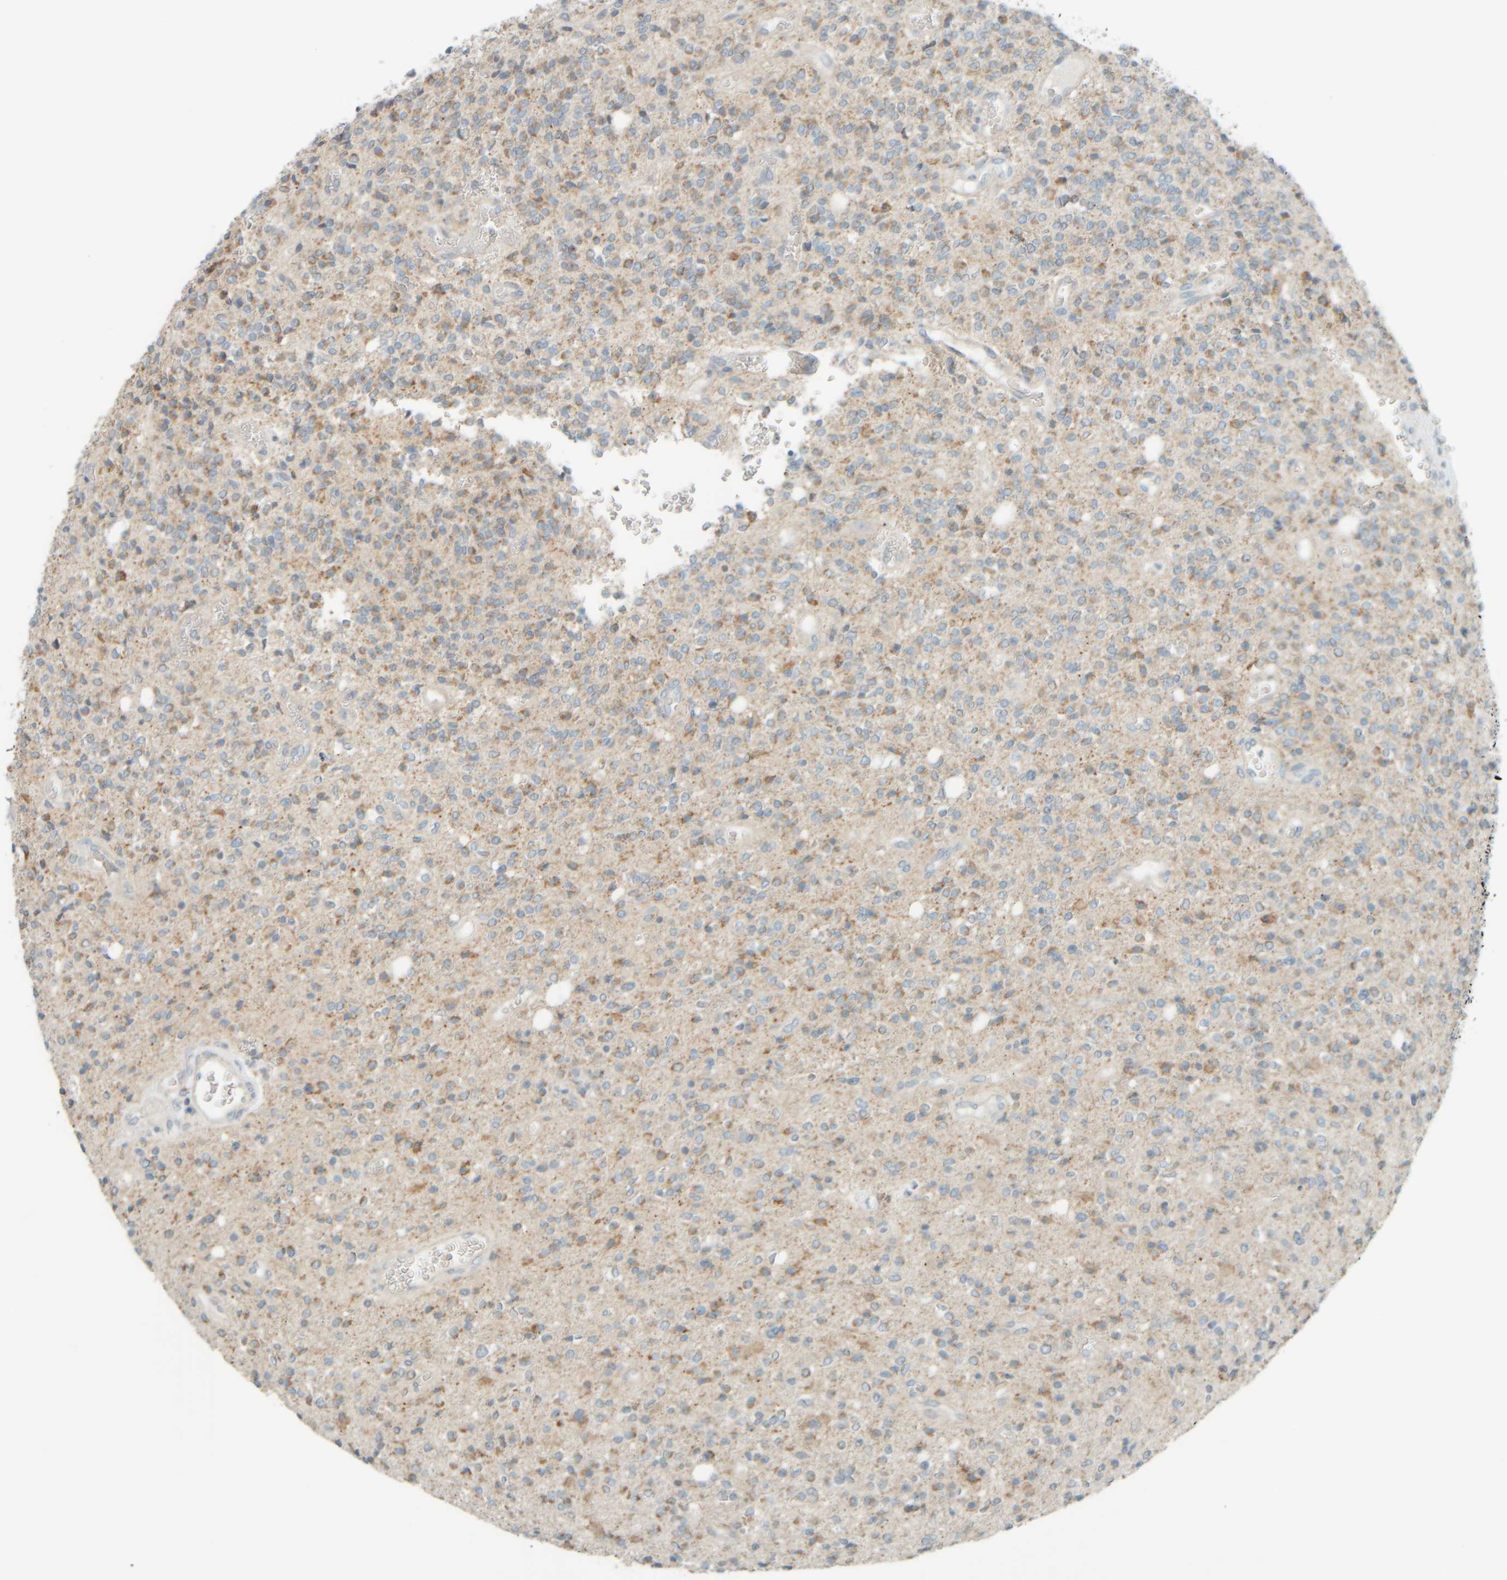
{"staining": {"intensity": "weak", "quantity": "25%-75%", "location": "cytoplasmic/membranous"}, "tissue": "glioma", "cell_type": "Tumor cells", "image_type": "cancer", "snomed": [{"axis": "morphology", "description": "Glioma, malignant, High grade"}, {"axis": "topography", "description": "Brain"}], "caption": "This histopathology image shows immunohistochemistry staining of malignant glioma (high-grade), with low weak cytoplasmic/membranous expression in approximately 25%-75% of tumor cells.", "gene": "PTGES3L-AARSD1", "patient": {"sex": "male", "age": 34}}